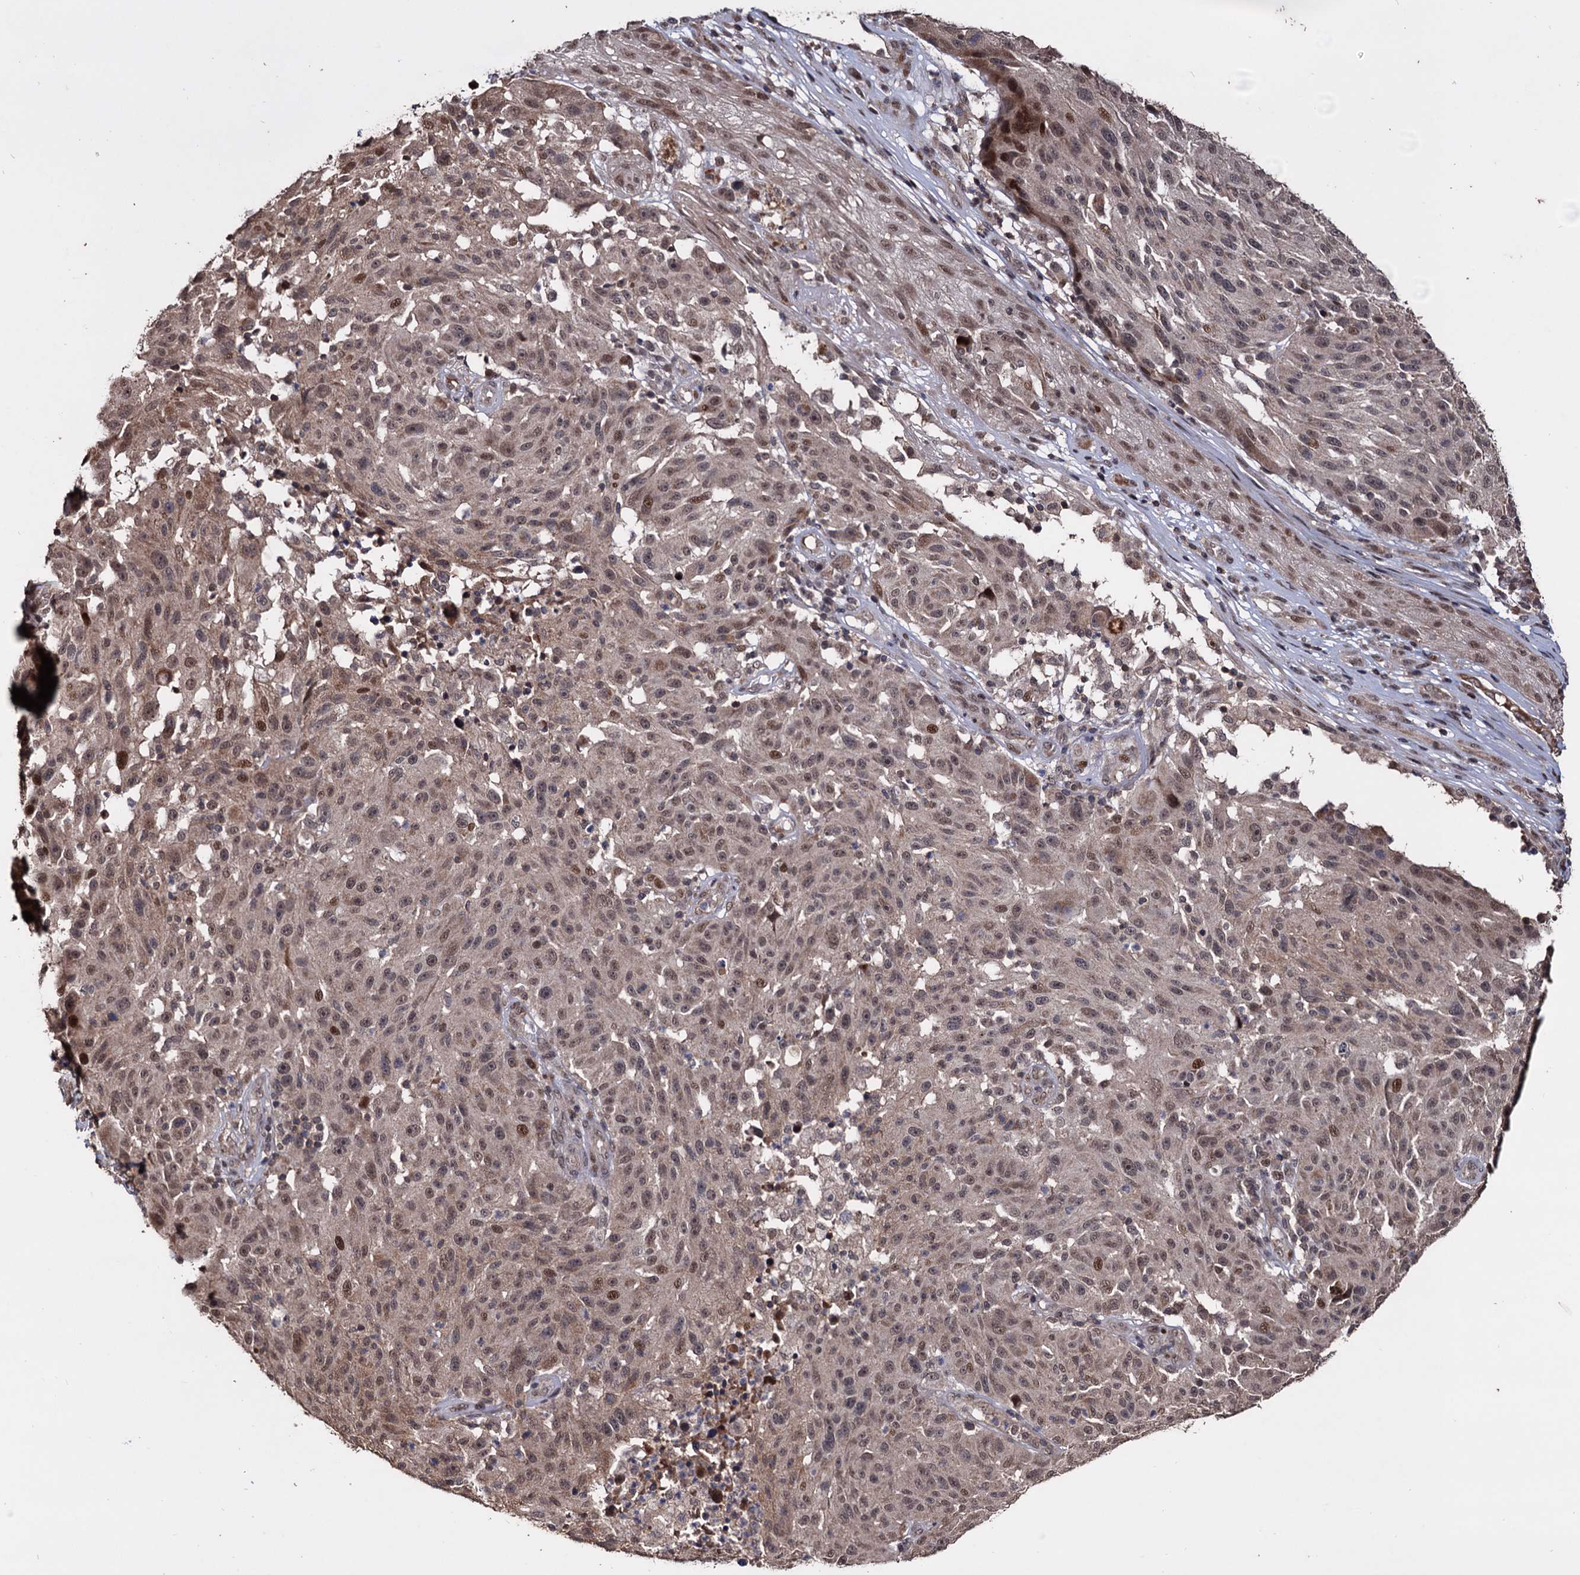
{"staining": {"intensity": "moderate", "quantity": "<25%", "location": "nuclear"}, "tissue": "melanoma", "cell_type": "Tumor cells", "image_type": "cancer", "snomed": [{"axis": "morphology", "description": "Malignant melanoma, NOS"}, {"axis": "topography", "description": "Skin"}], "caption": "Malignant melanoma stained for a protein shows moderate nuclear positivity in tumor cells. The protein of interest is shown in brown color, while the nuclei are stained blue.", "gene": "KLF5", "patient": {"sex": "male", "age": 53}}